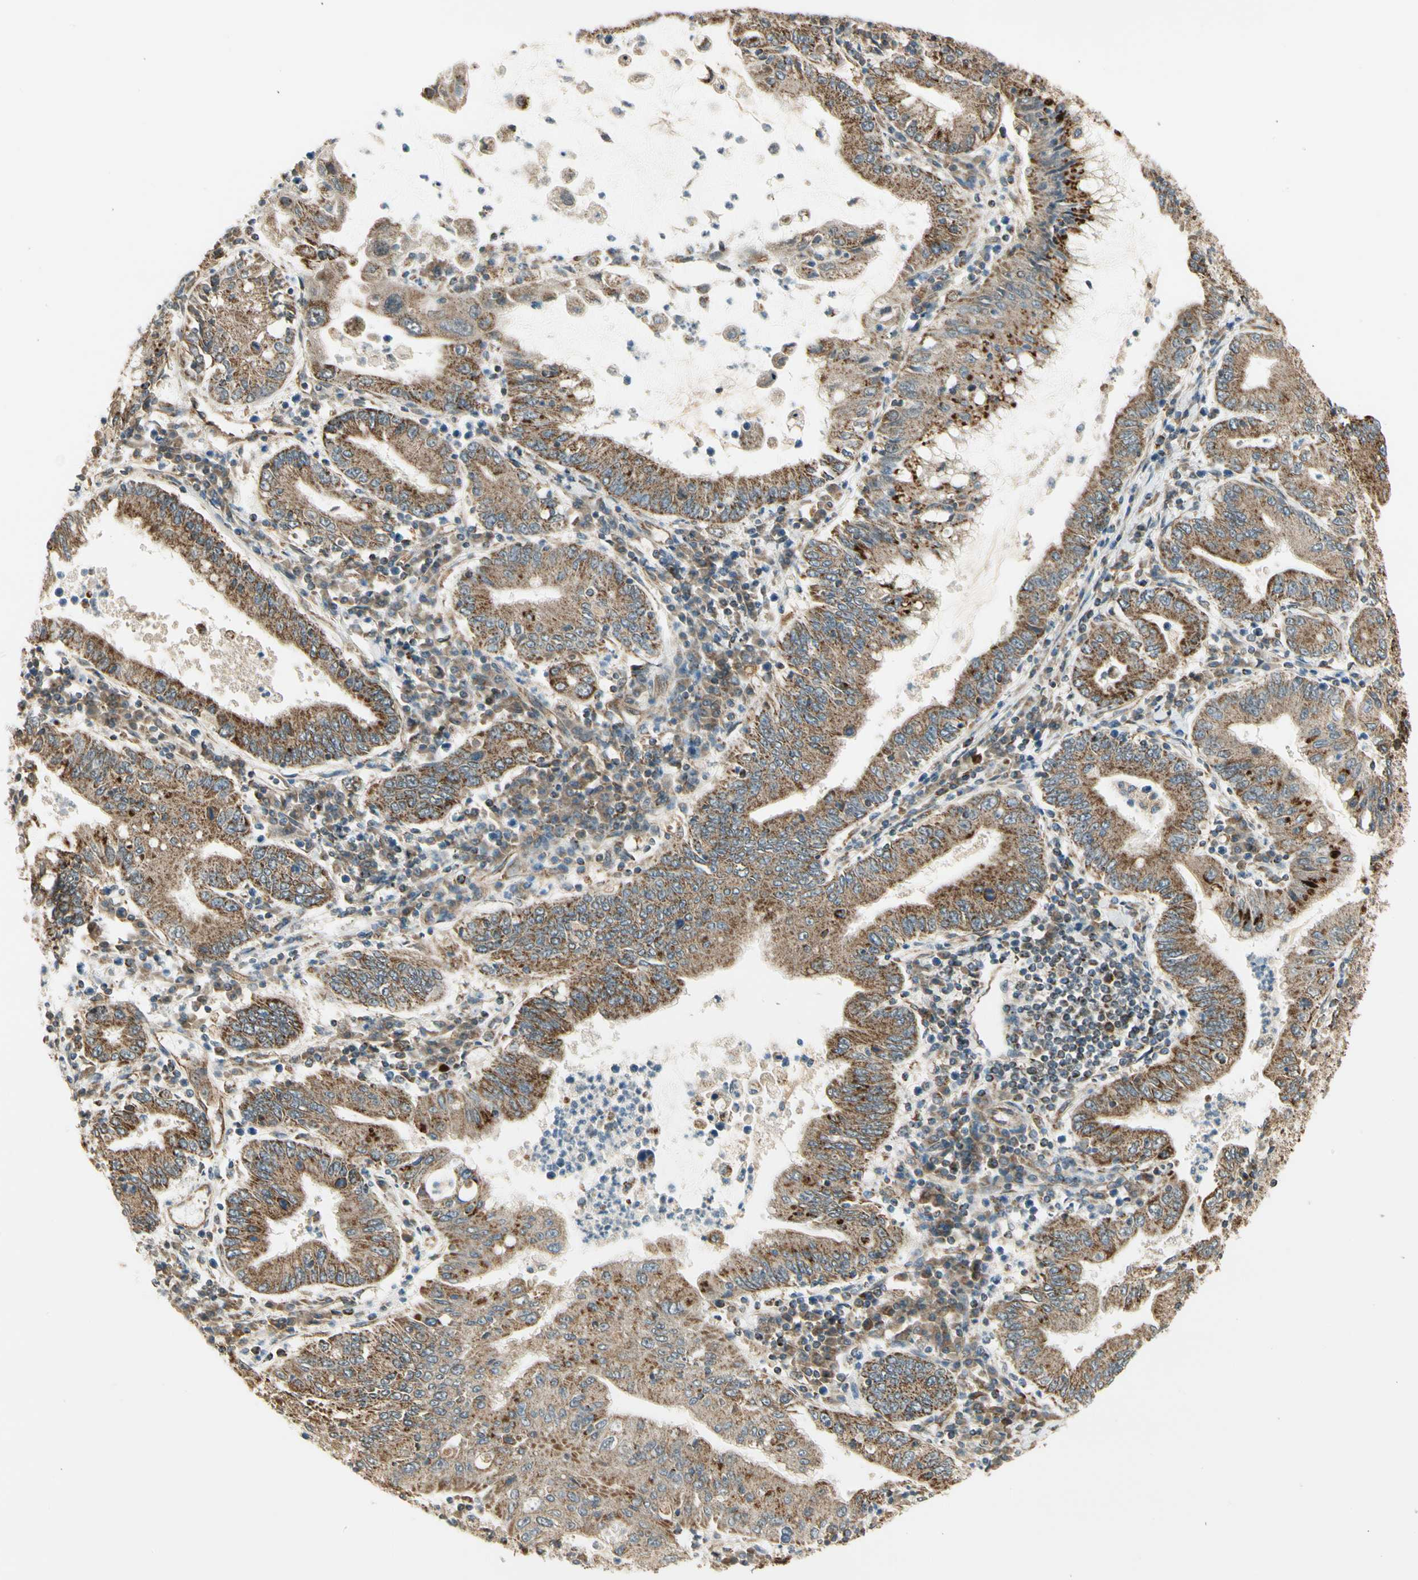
{"staining": {"intensity": "strong", "quantity": ">75%", "location": "cytoplasmic/membranous"}, "tissue": "stomach cancer", "cell_type": "Tumor cells", "image_type": "cancer", "snomed": [{"axis": "morphology", "description": "Normal tissue, NOS"}, {"axis": "morphology", "description": "Adenocarcinoma, NOS"}, {"axis": "topography", "description": "Esophagus"}, {"axis": "topography", "description": "Stomach, upper"}, {"axis": "topography", "description": "Peripheral nerve tissue"}], "caption": "Immunohistochemical staining of stomach cancer reveals high levels of strong cytoplasmic/membranous expression in approximately >75% of tumor cells.", "gene": "EPHB3", "patient": {"sex": "male", "age": 62}}